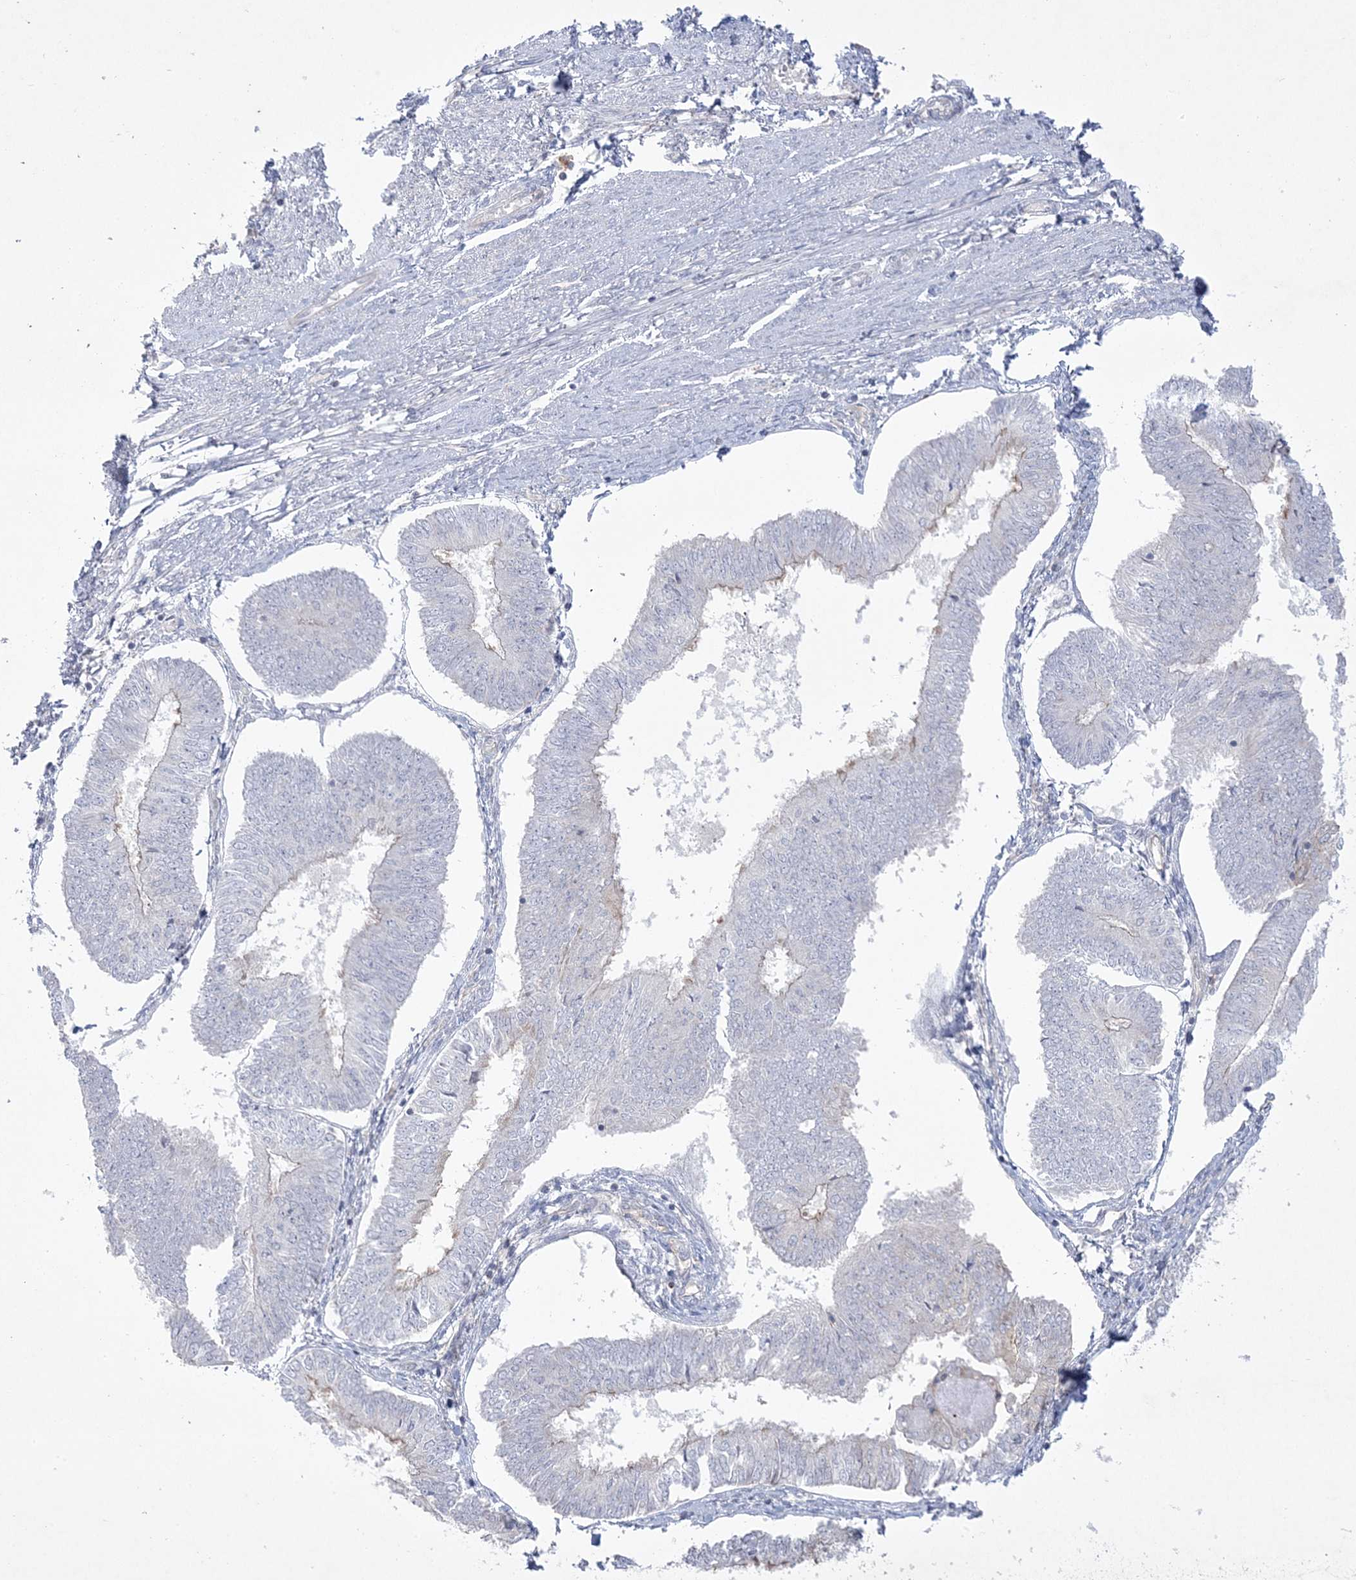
{"staining": {"intensity": "negative", "quantity": "none", "location": "none"}, "tissue": "endometrial cancer", "cell_type": "Tumor cells", "image_type": "cancer", "snomed": [{"axis": "morphology", "description": "Adenocarcinoma, NOS"}, {"axis": "topography", "description": "Endometrium"}], "caption": "This histopathology image is of adenocarcinoma (endometrial) stained with immunohistochemistry to label a protein in brown with the nuclei are counter-stained blue. There is no staining in tumor cells.", "gene": "ADAMTS12", "patient": {"sex": "female", "age": 58}}